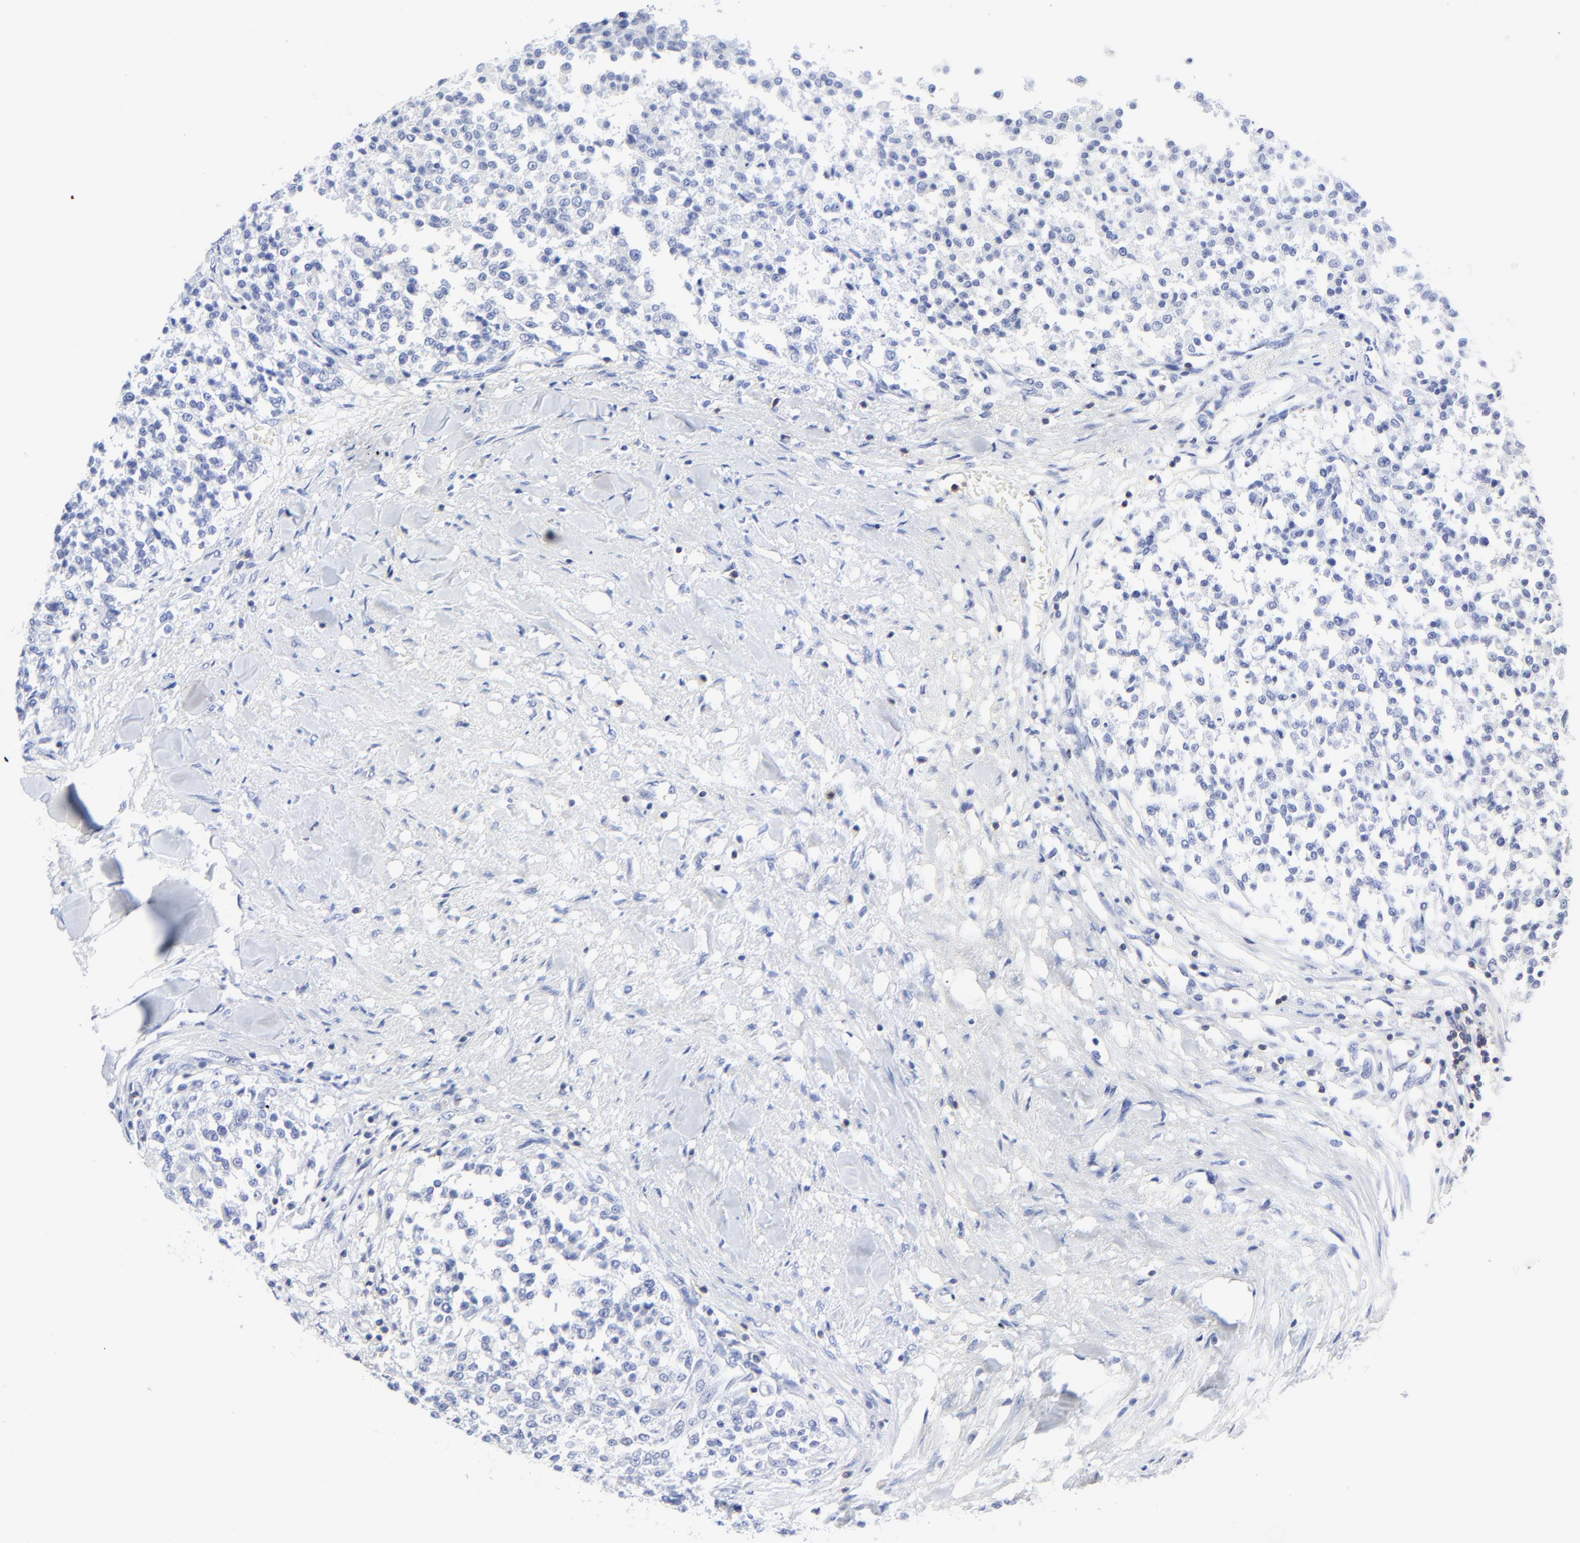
{"staining": {"intensity": "negative", "quantity": "none", "location": "none"}, "tissue": "testis cancer", "cell_type": "Tumor cells", "image_type": "cancer", "snomed": [{"axis": "morphology", "description": "Seminoma, NOS"}, {"axis": "topography", "description": "Testis"}], "caption": "This is an immunohistochemistry histopathology image of testis cancer. There is no staining in tumor cells.", "gene": "LCK", "patient": {"sex": "male", "age": 59}}